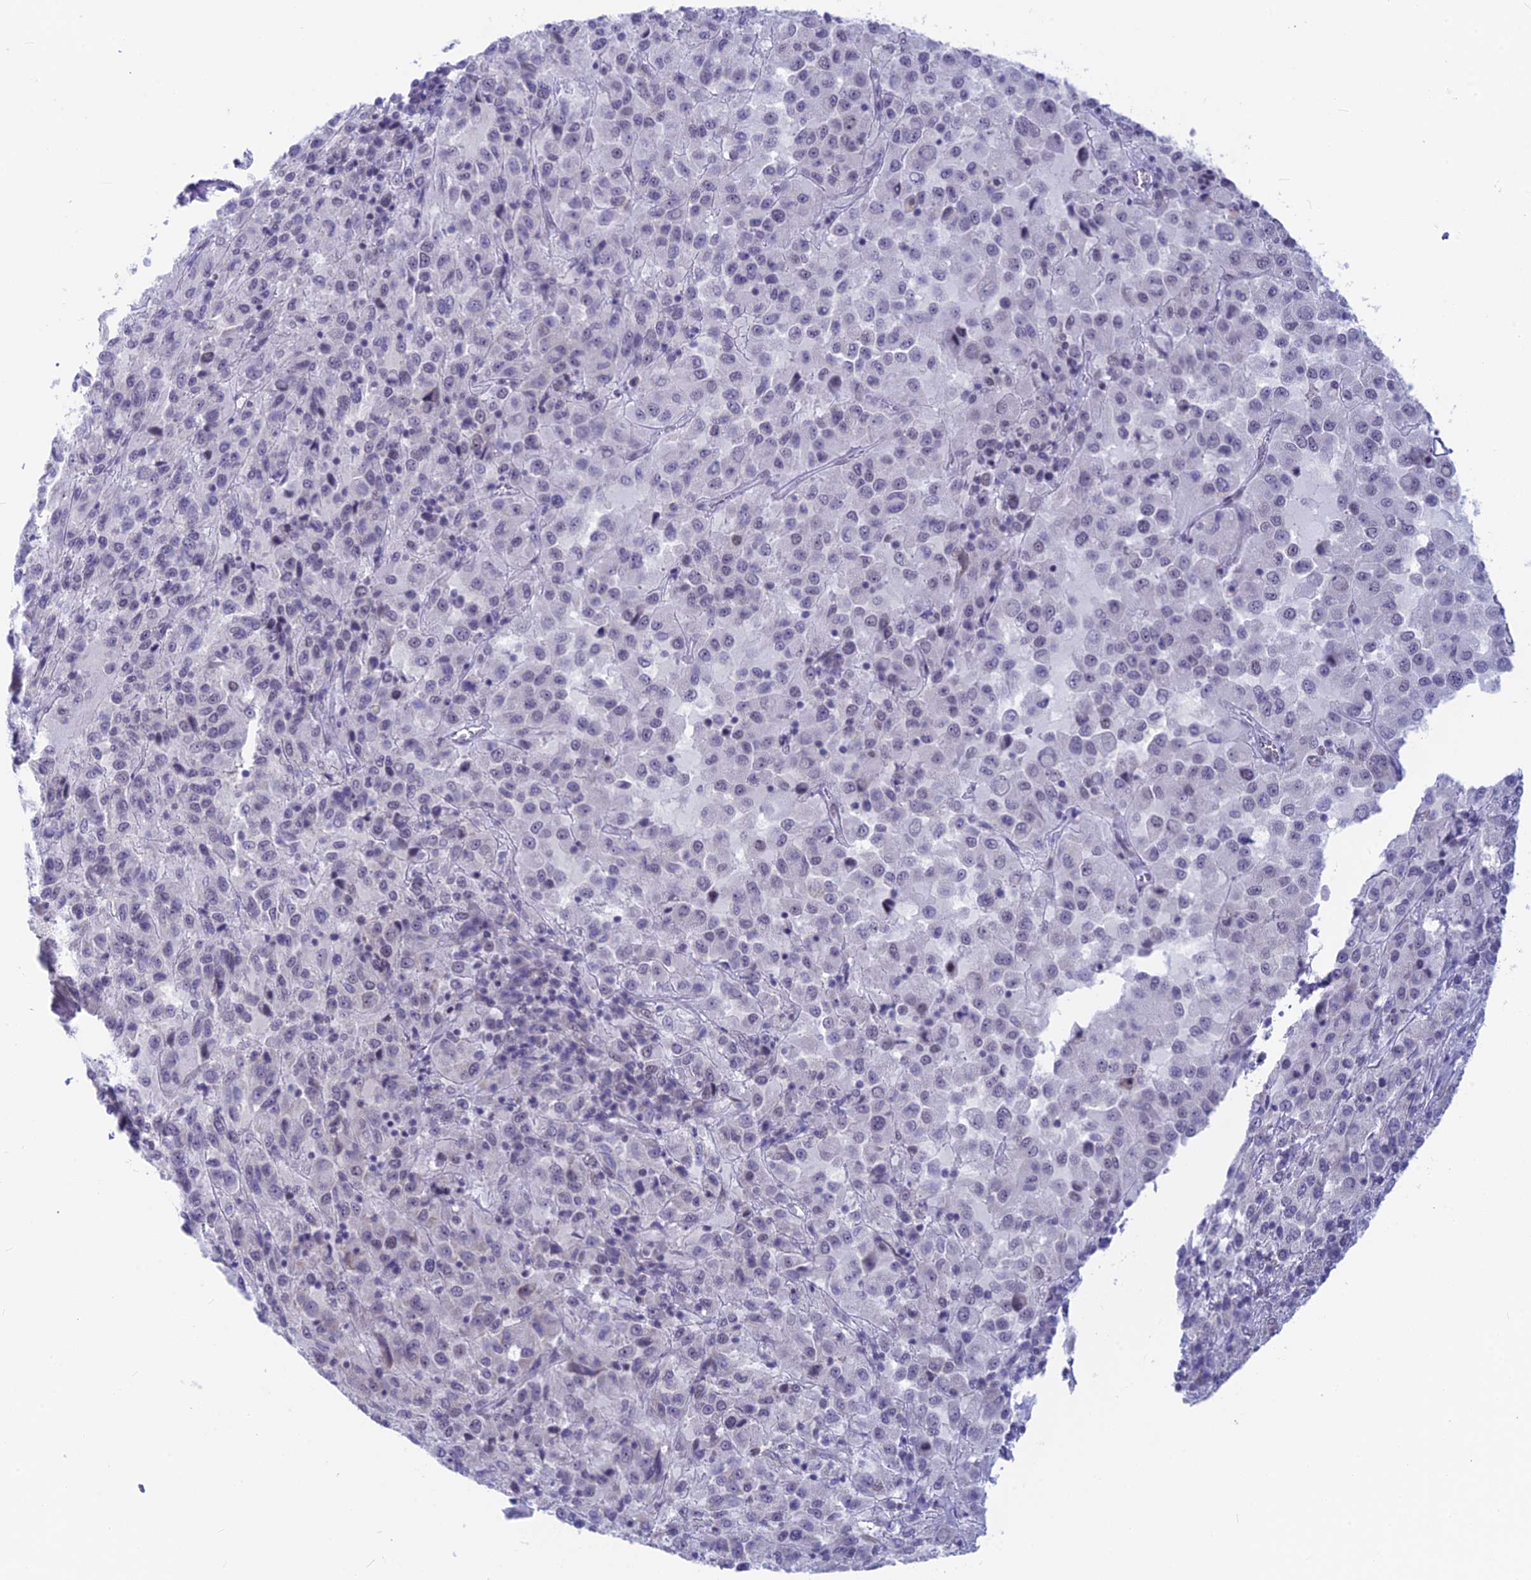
{"staining": {"intensity": "negative", "quantity": "none", "location": "none"}, "tissue": "melanoma", "cell_type": "Tumor cells", "image_type": "cancer", "snomed": [{"axis": "morphology", "description": "Malignant melanoma, Metastatic site"}, {"axis": "topography", "description": "Lung"}], "caption": "A photomicrograph of human malignant melanoma (metastatic site) is negative for staining in tumor cells.", "gene": "SRSF5", "patient": {"sex": "male", "age": 64}}